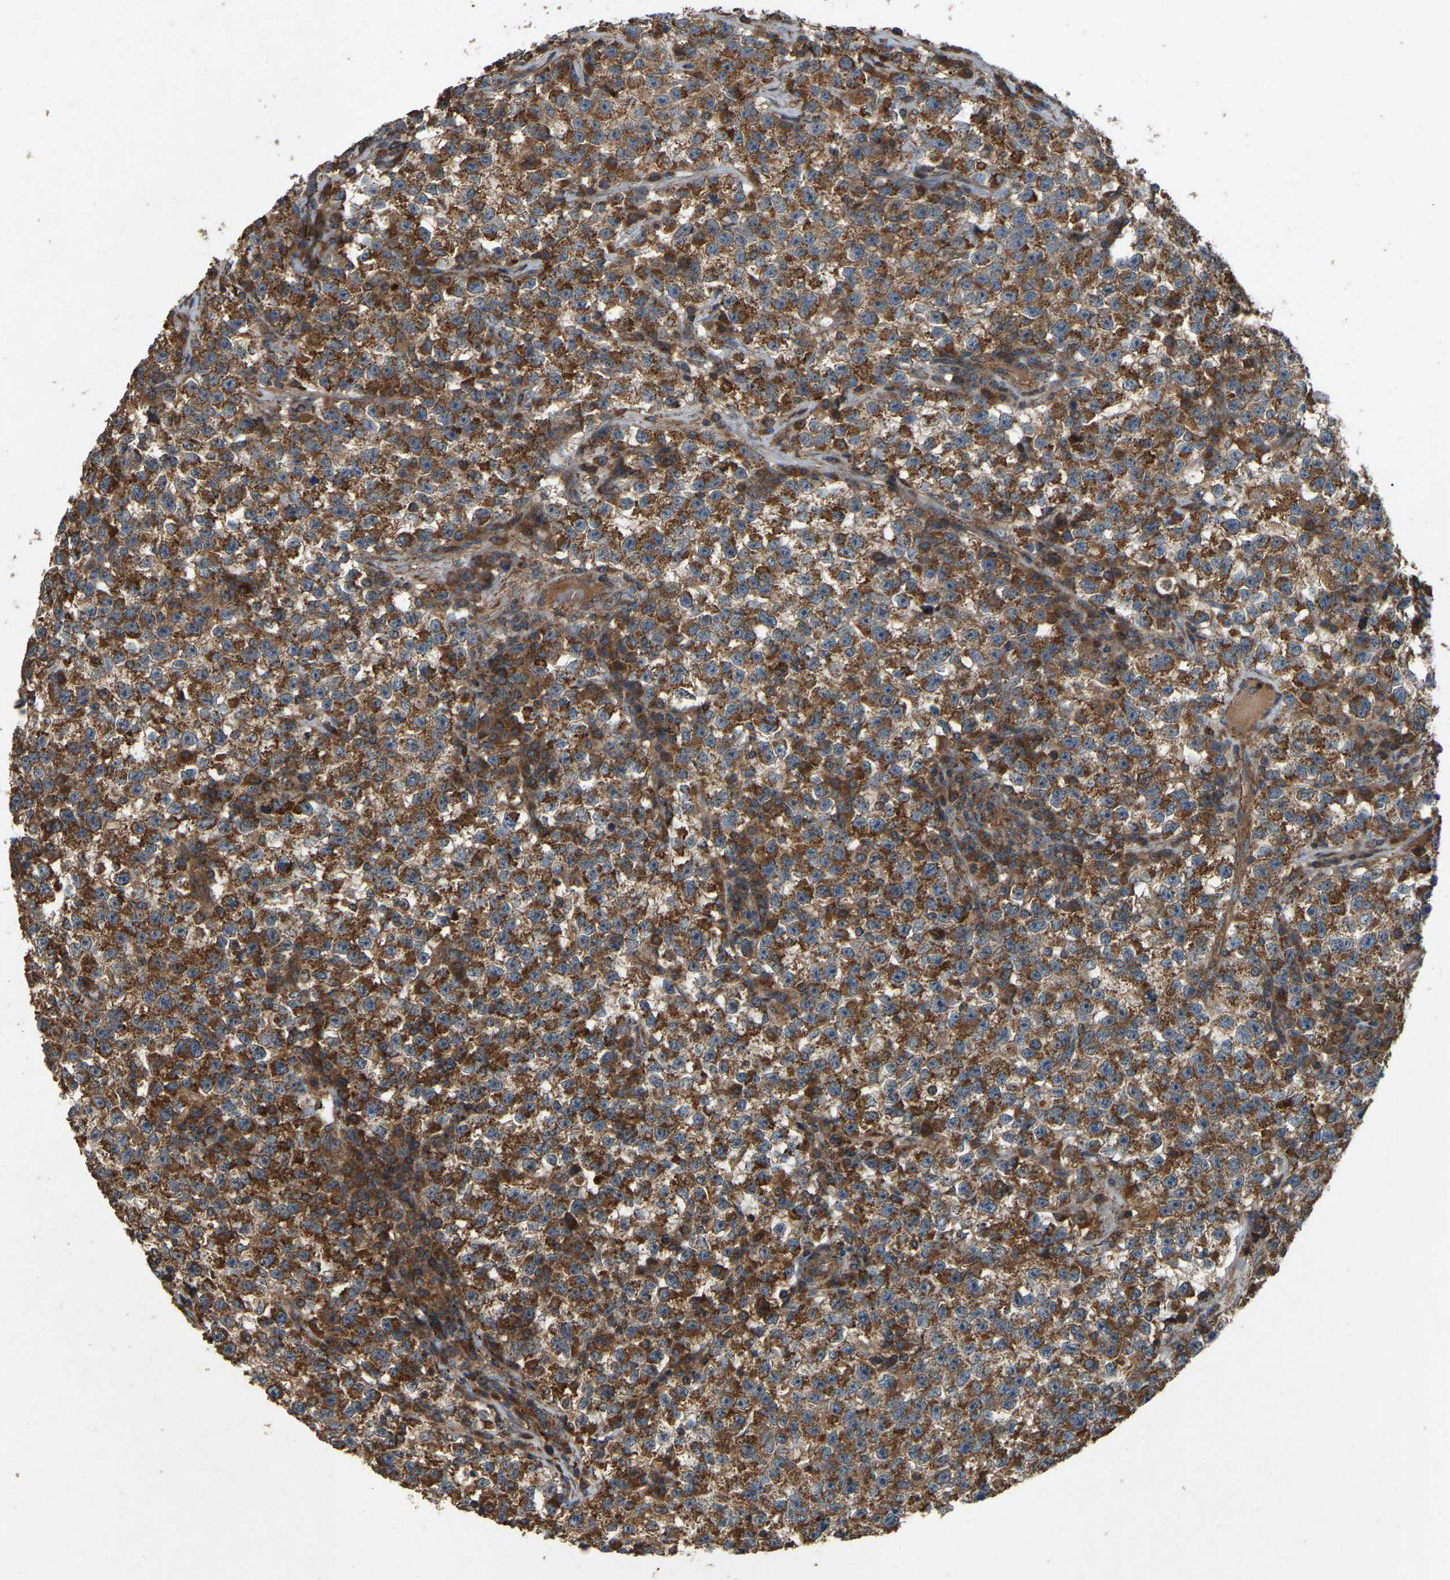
{"staining": {"intensity": "strong", "quantity": ">75%", "location": "cytoplasmic/membranous"}, "tissue": "testis cancer", "cell_type": "Tumor cells", "image_type": "cancer", "snomed": [{"axis": "morphology", "description": "Seminoma, NOS"}, {"axis": "topography", "description": "Testis"}], "caption": "Immunohistochemical staining of human seminoma (testis) displays high levels of strong cytoplasmic/membranous positivity in approximately >75% of tumor cells.", "gene": "SAMD9L", "patient": {"sex": "male", "age": 22}}